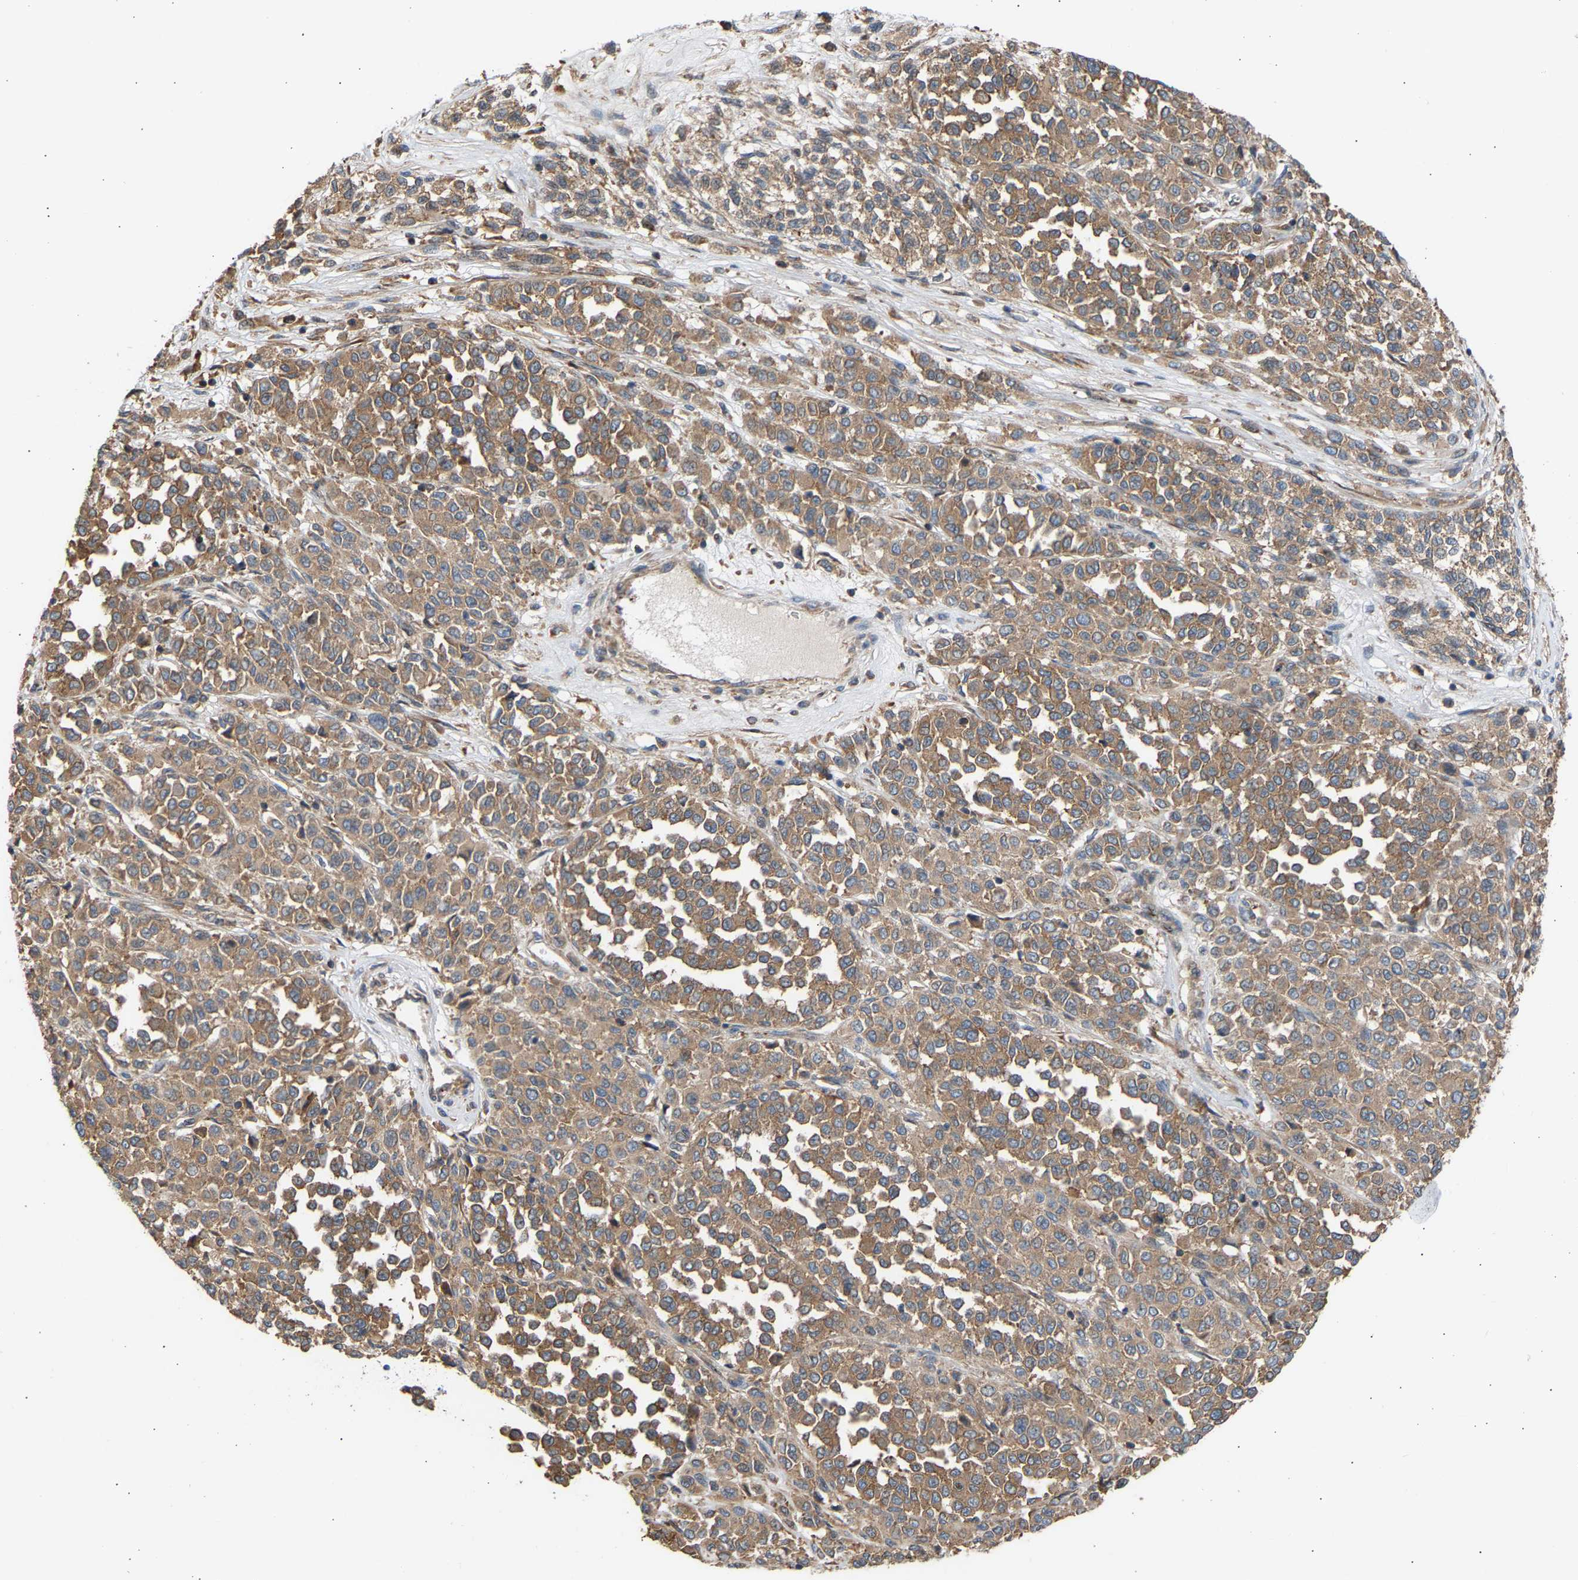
{"staining": {"intensity": "moderate", "quantity": ">75%", "location": "cytoplasmic/membranous"}, "tissue": "melanoma", "cell_type": "Tumor cells", "image_type": "cancer", "snomed": [{"axis": "morphology", "description": "Malignant melanoma, Metastatic site"}, {"axis": "topography", "description": "Pancreas"}], "caption": "Malignant melanoma (metastatic site) stained with a protein marker demonstrates moderate staining in tumor cells.", "gene": "GCN1", "patient": {"sex": "female", "age": 30}}